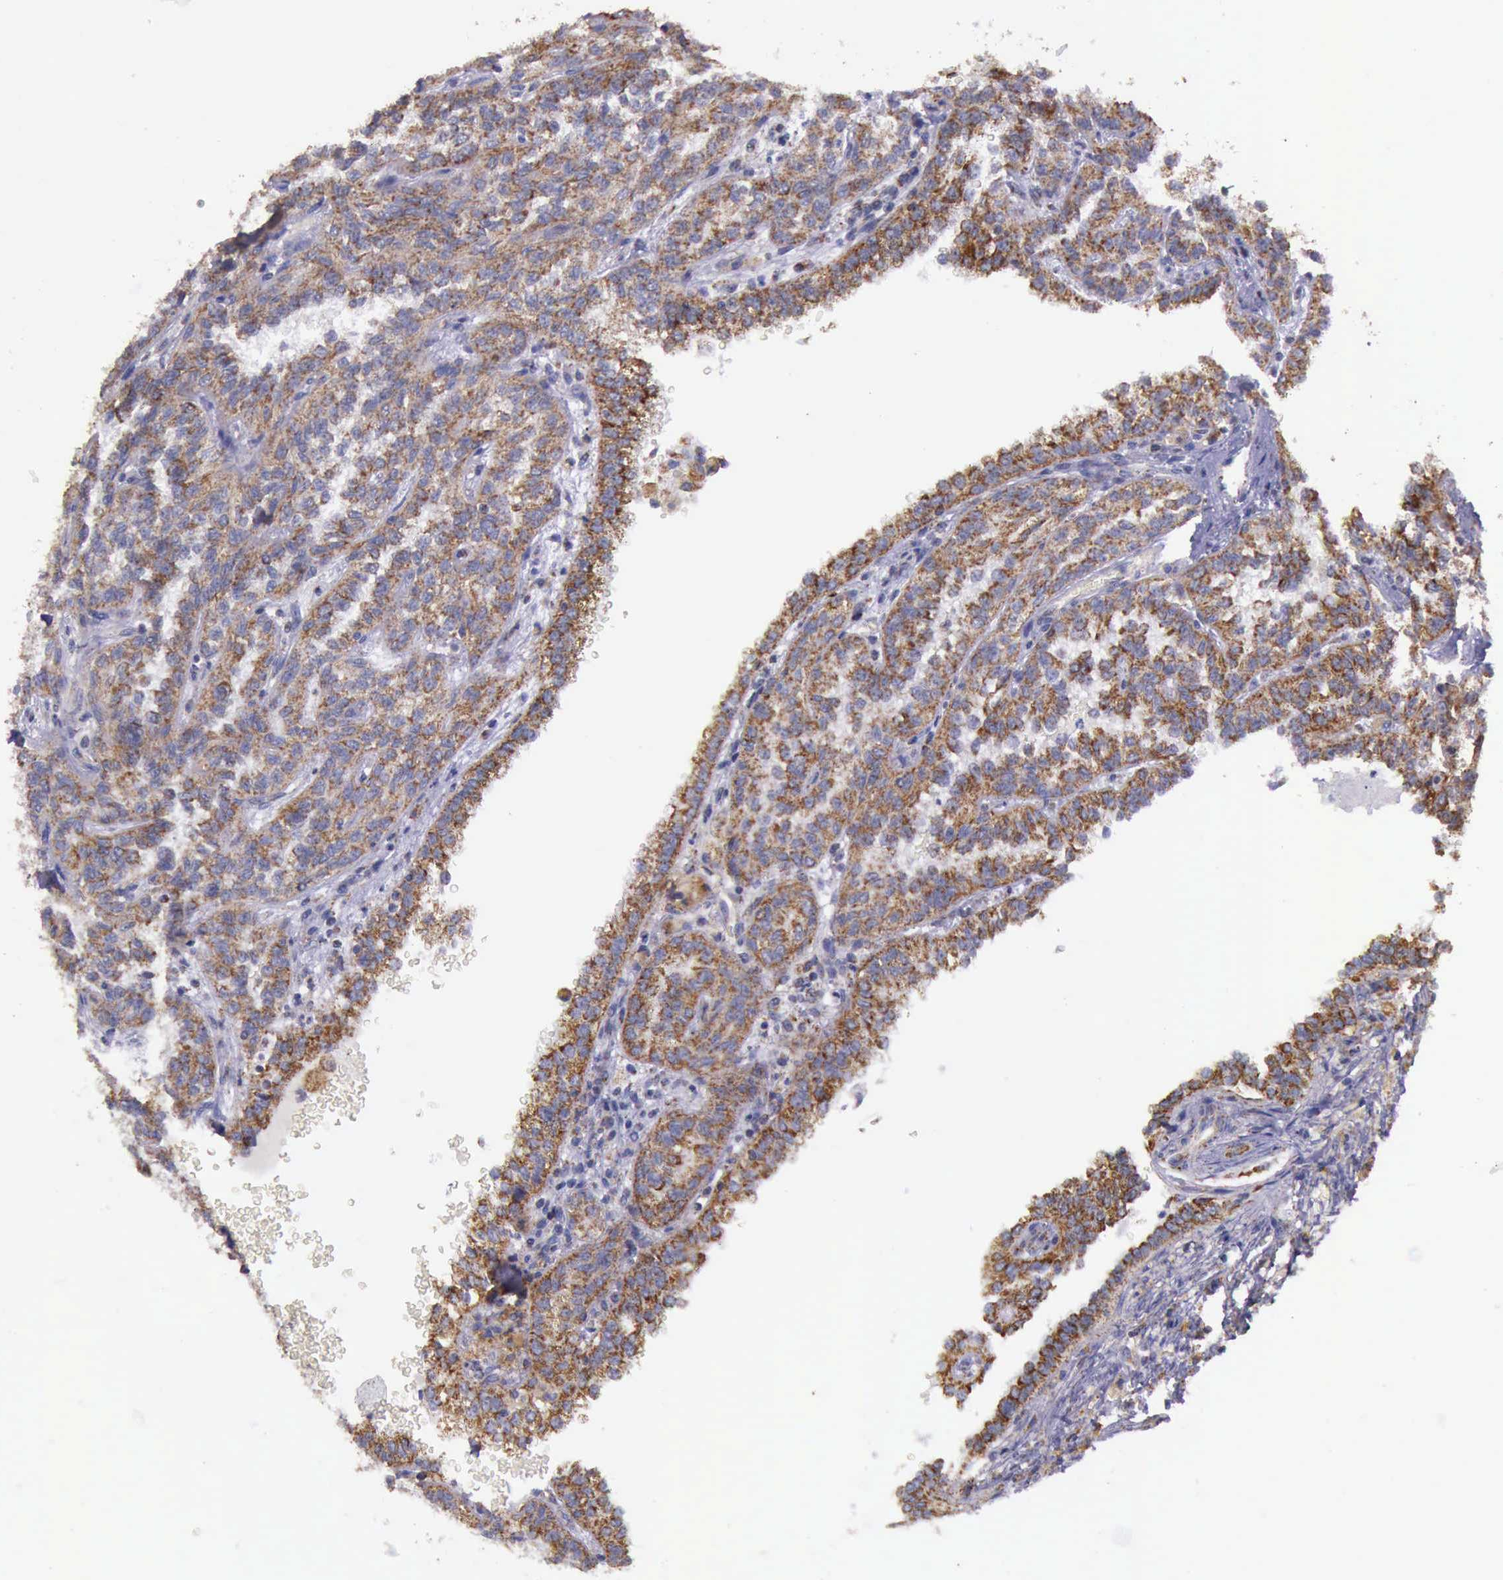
{"staining": {"intensity": "moderate", "quantity": ">75%", "location": "cytoplasmic/membranous"}, "tissue": "renal cancer", "cell_type": "Tumor cells", "image_type": "cancer", "snomed": [{"axis": "morphology", "description": "Inflammation, NOS"}, {"axis": "morphology", "description": "Adenocarcinoma, NOS"}, {"axis": "topography", "description": "Kidney"}], "caption": "Renal cancer (adenocarcinoma) stained with a protein marker shows moderate staining in tumor cells.", "gene": "TXN2", "patient": {"sex": "male", "age": 68}}